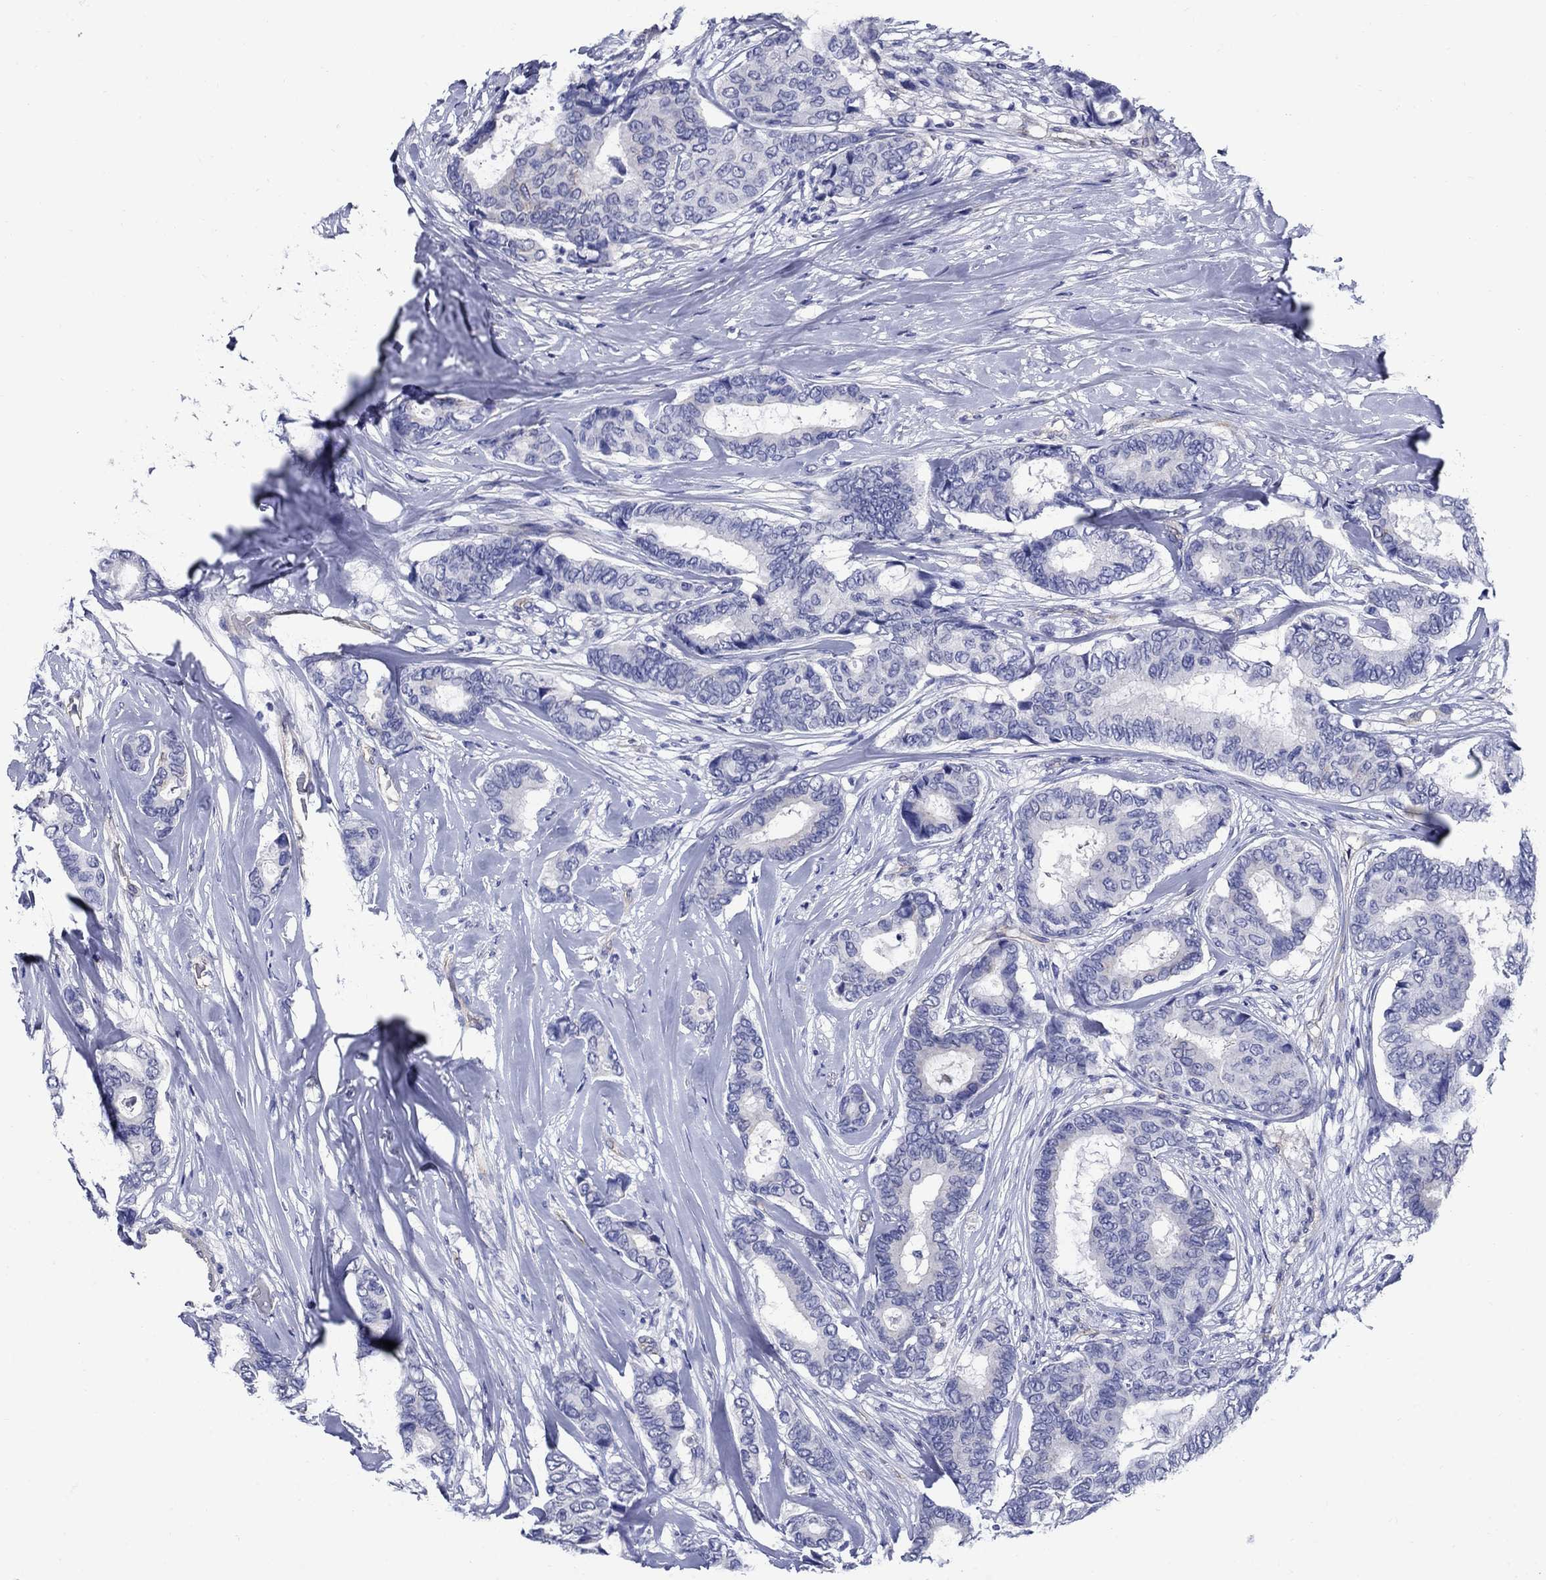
{"staining": {"intensity": "negative", "quantity": "none", "location": "none"}, "tissue": "breast cancer", "cell_type": "Tumor cells", "image_type": "cancer", "snomed": [{"axis": "morphology", "description": "Duct carcinoma"}, {"axis": "topography", "description": "Breast"}], "caption": "Intraductal carcinoma (breast) was stained to show a protein in brown. There is no significant staining in tumor cells.", "gene": "SMCP", "patient": {"sex": "female", "age": 75}}